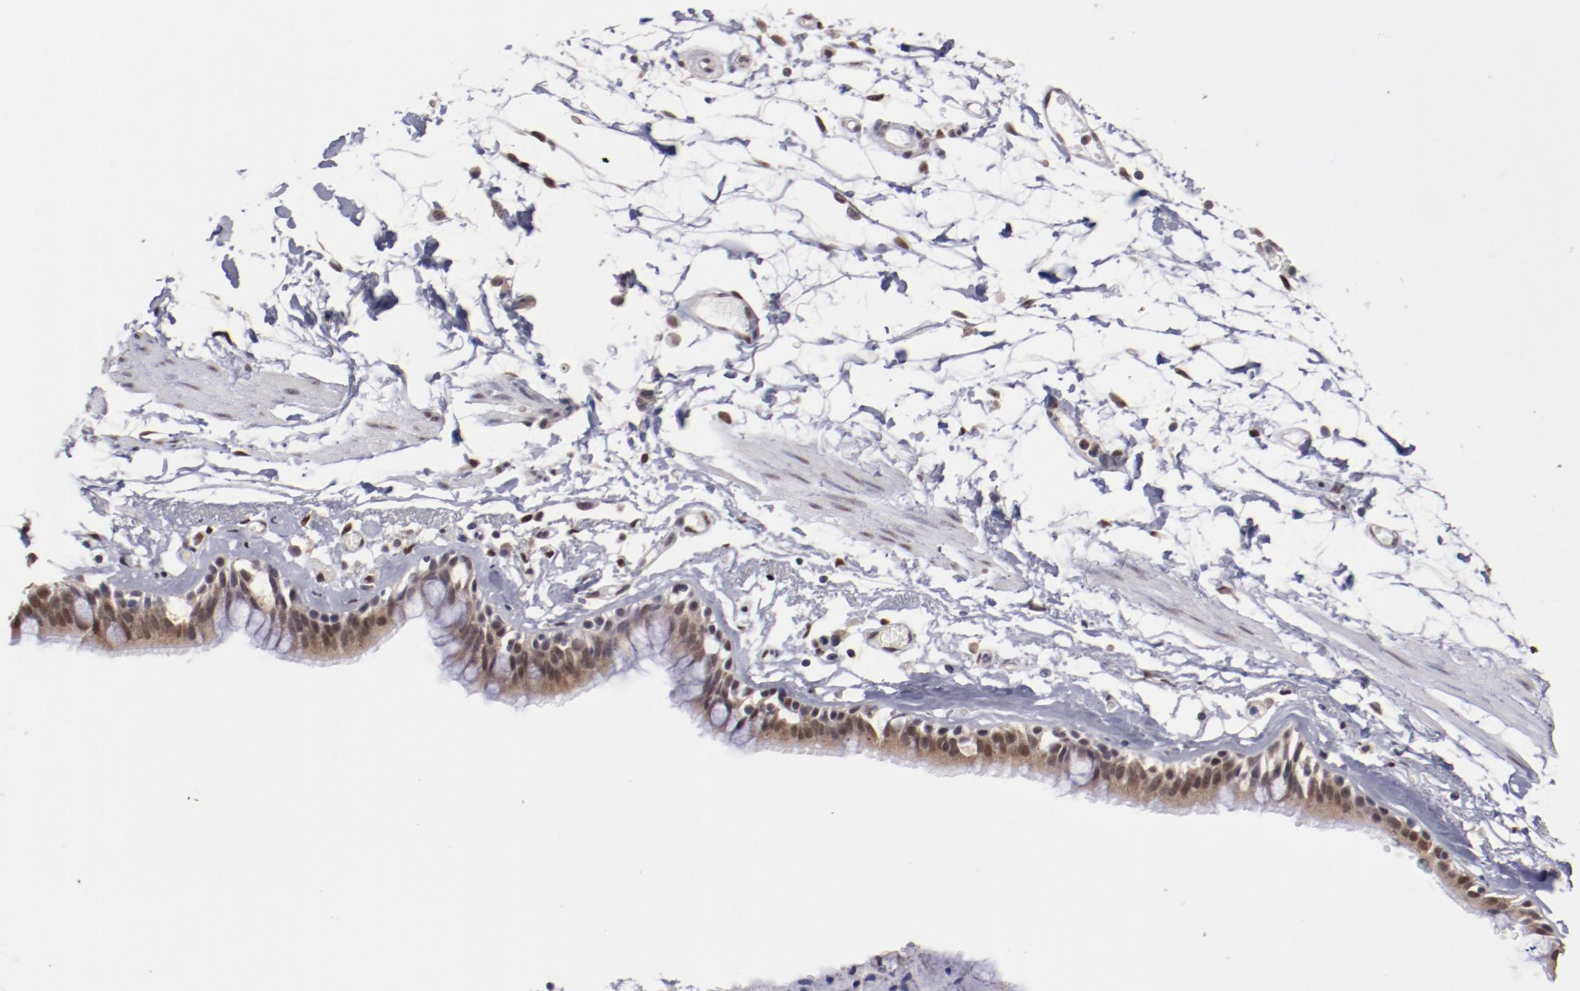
{"staining": {"intensity": "moderate", "quantity": ">75%", "location": "cytoplasmic/membranous,nuclear"}, "tissue": "bronchus", "cell_type": "Respiratory epithelial cells", "image_type": "normal", "snomed": [{"axis": "morphology", "description": "Normal tissue, NOS"}, {"axis": "topography", "description": "Bronchus"}, {"axis": "topography", "description": "Lung"}], "caption": "A medium amount of moderate cytoplasmic/membranous,nuclear expression is identified in approximately >75% of respiratory epithelial cells in normal bronchus. (Stains: DAB (3,3'-diaminobenzidine) in brown, nuclei in blue, Microscopy: brightfield microscopy at high magnification).", "gene": "ARNT", "patient": {"sex": "female", "age": 56}}